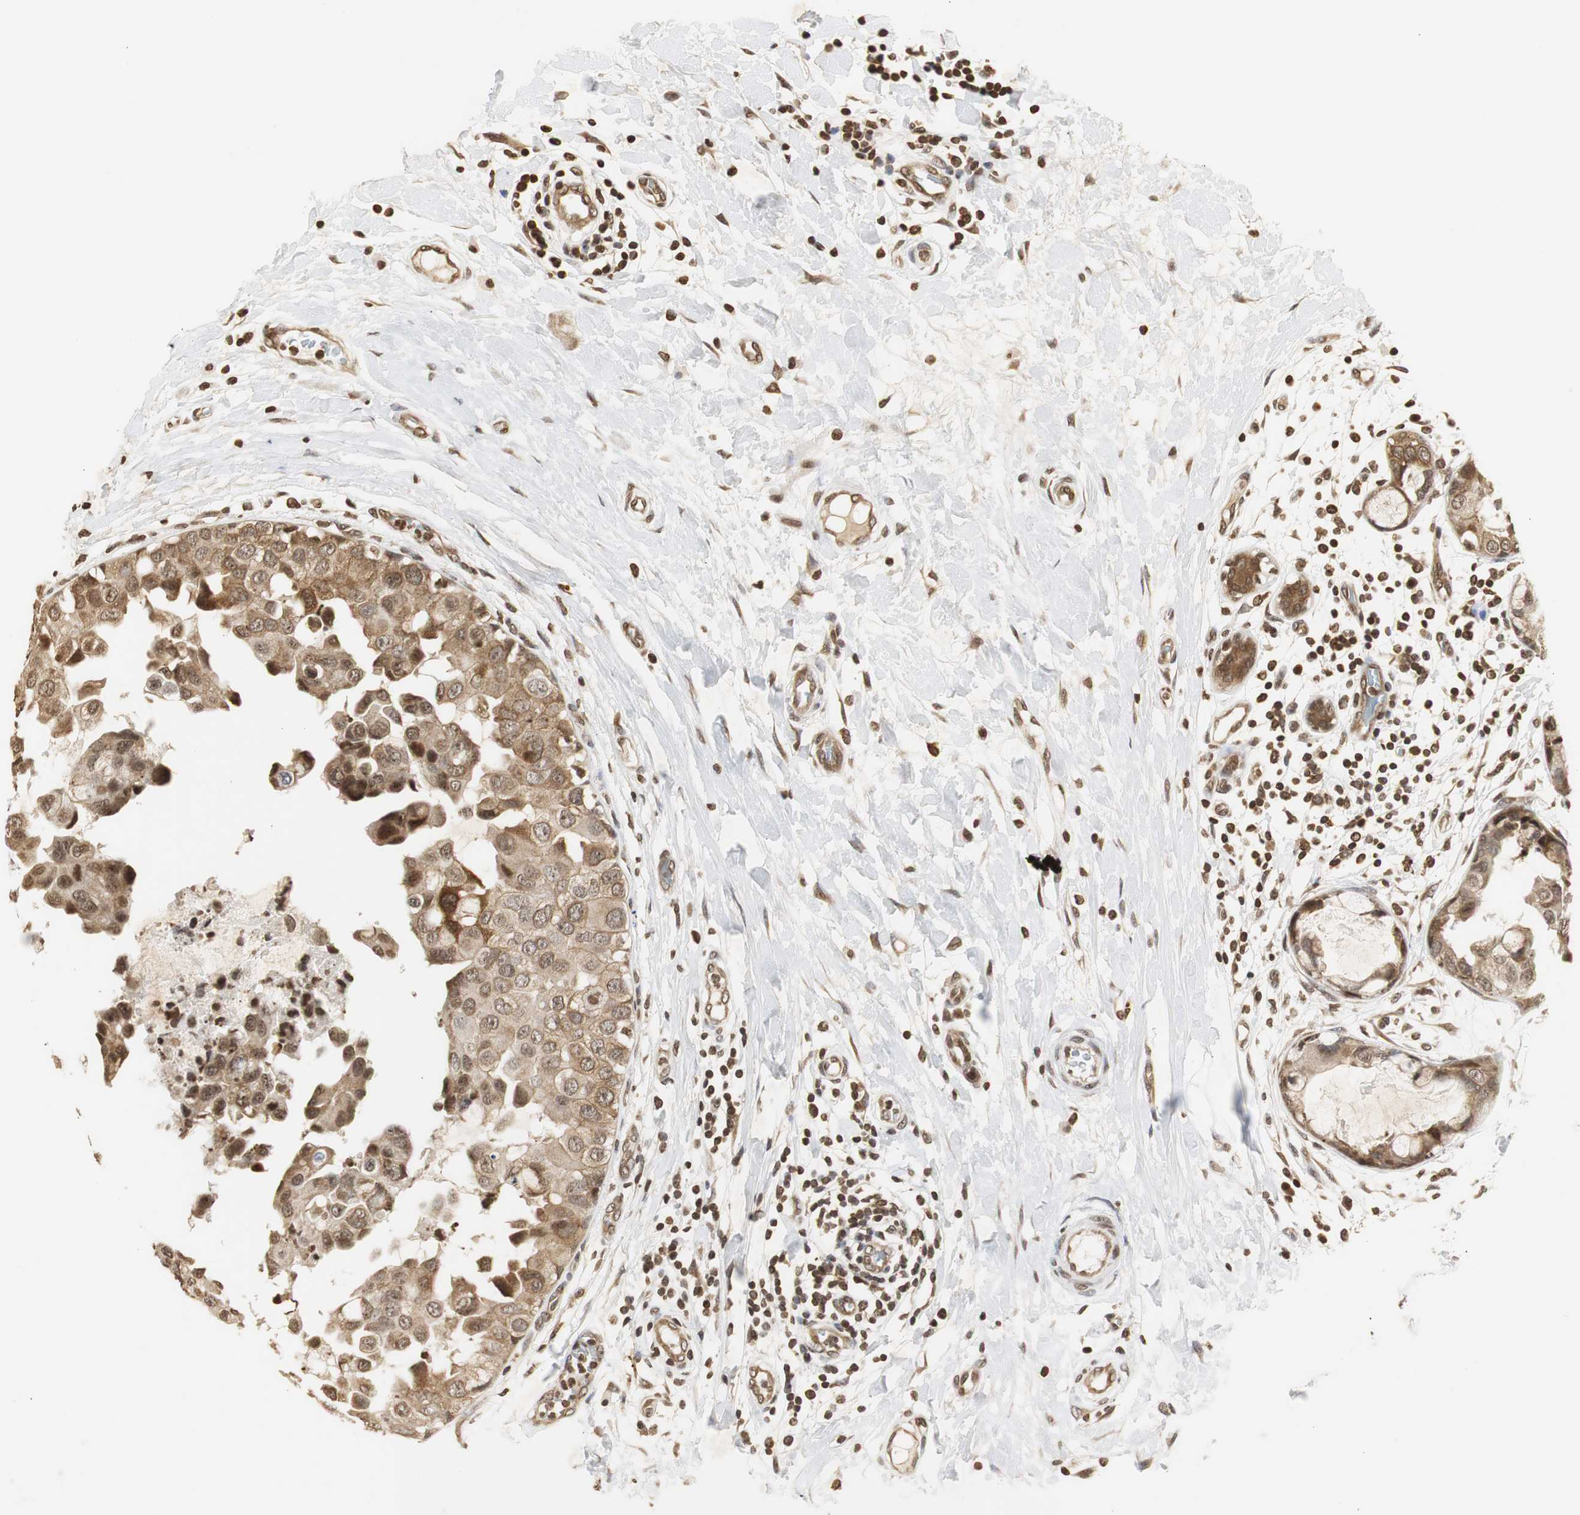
{"staining": {"intensity": "moderate", "quantity": "25%-75%", "location": "cytoplasmic/membranous,nuclear"}, "tissue": "breast cancer", "cell_type": "Tumor cells", "image_type": "cancer", "snomed": [{"axis": "morphology", "description": "Duct carcinoma"}, {"axis": "topography", "description": "Breast"}], "caption": "The micrograph displays staining of intraductal carcinoma (breast), revealing moderate cytoplasmic/membranous and nuclear protein positivity (brown color) within tumor cells.", "gene": "ZFC3H1", "patient": {"sex": "female", "age": 40}}